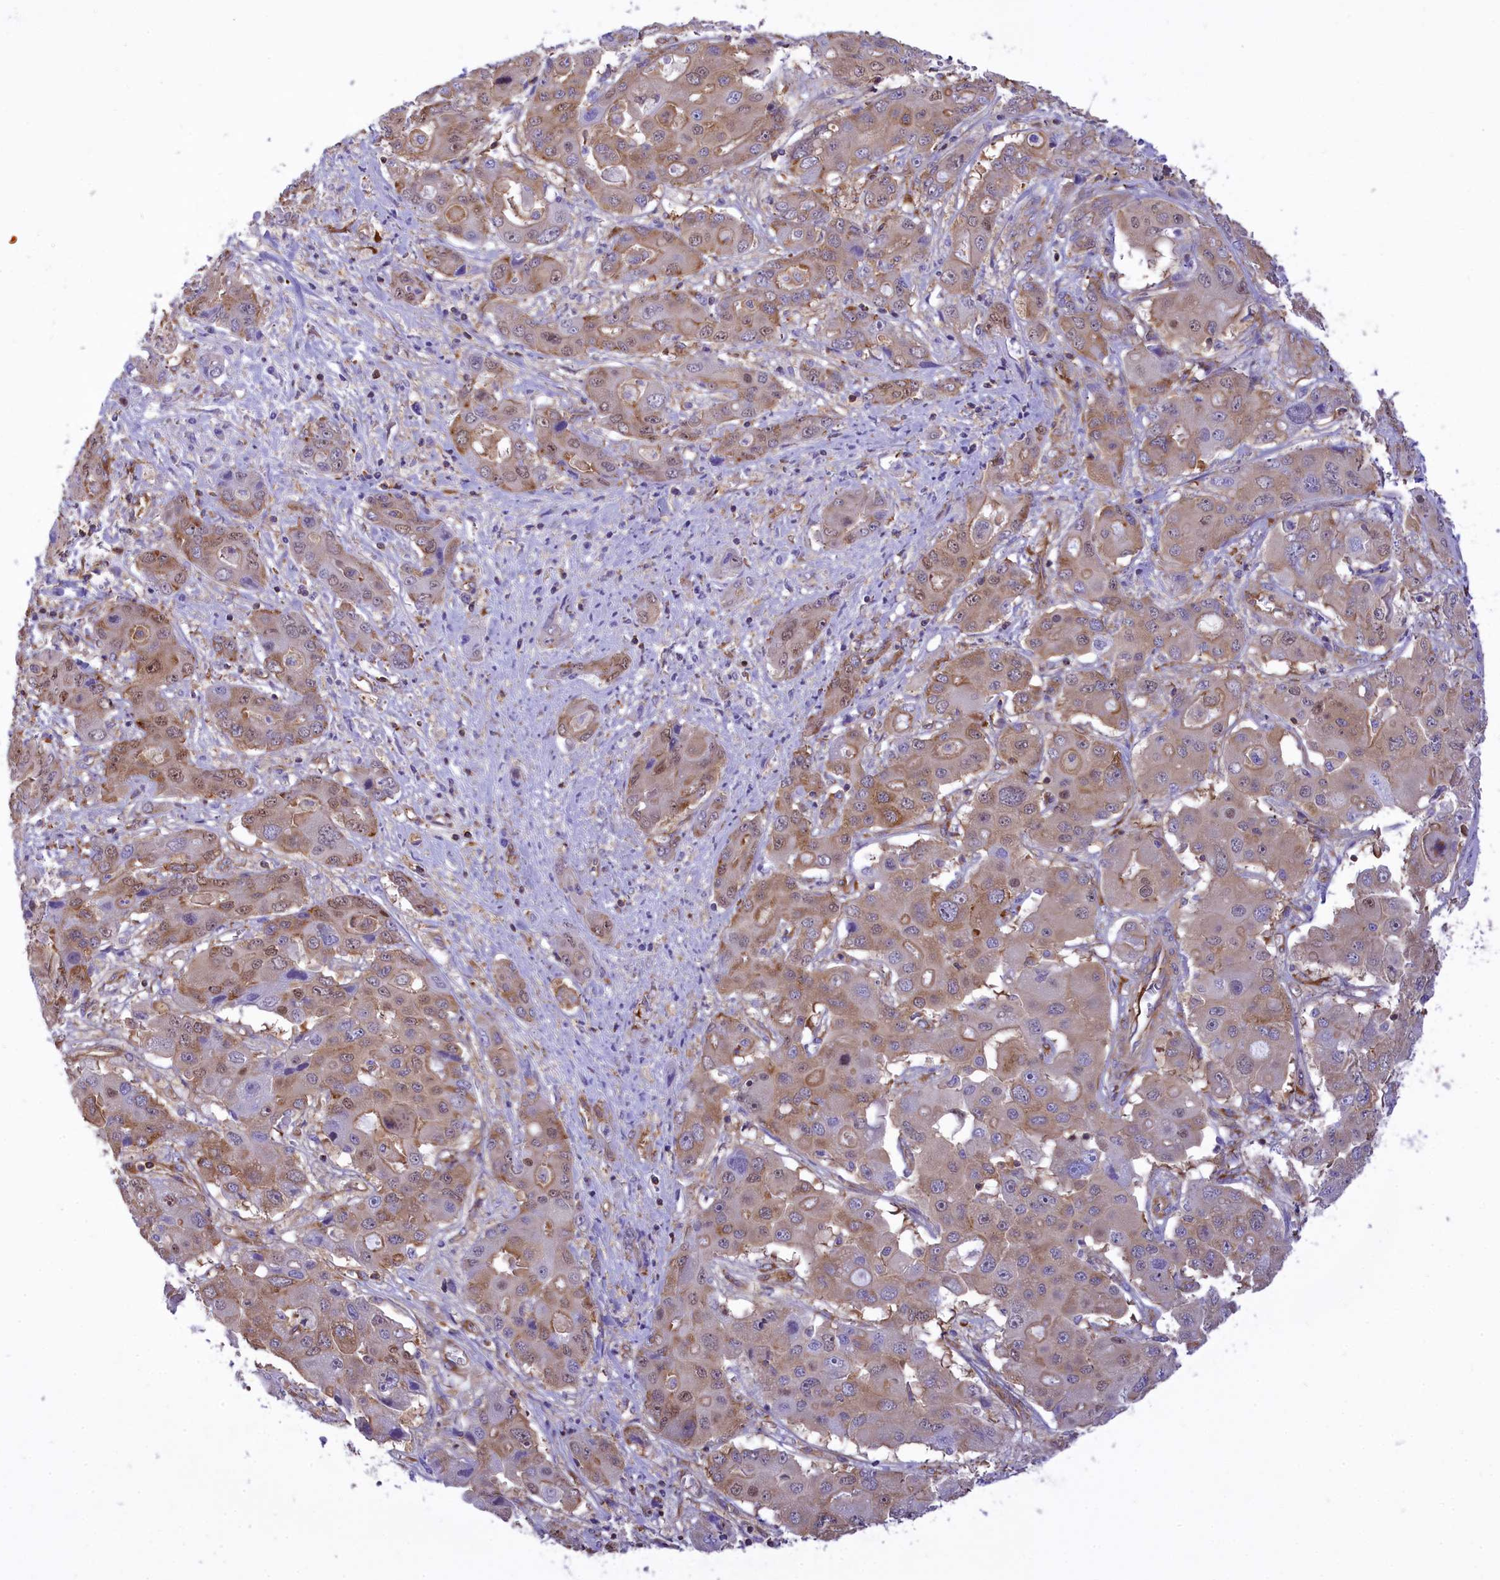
{"staining": {"intensity": "weak", "quantity": ">75%", "location": "cytoplasmic/membranous"}, "tissue": "liver cancer", "cell_type": "Tumor cells", "image_type": "cancer", "snomed": [{"axis": "morphology", "description": "Cholangiocarcinoma"}, {"axis": "topography", "description": "Liver"}], "caption": "A brown stain shows weak cytoplasmic/membranous staining of a protein in cholangiocarcinoma (liver) tumor cells.", "gene": "SEPTIN9", "patient": {"sex": "male", "age": 67}}